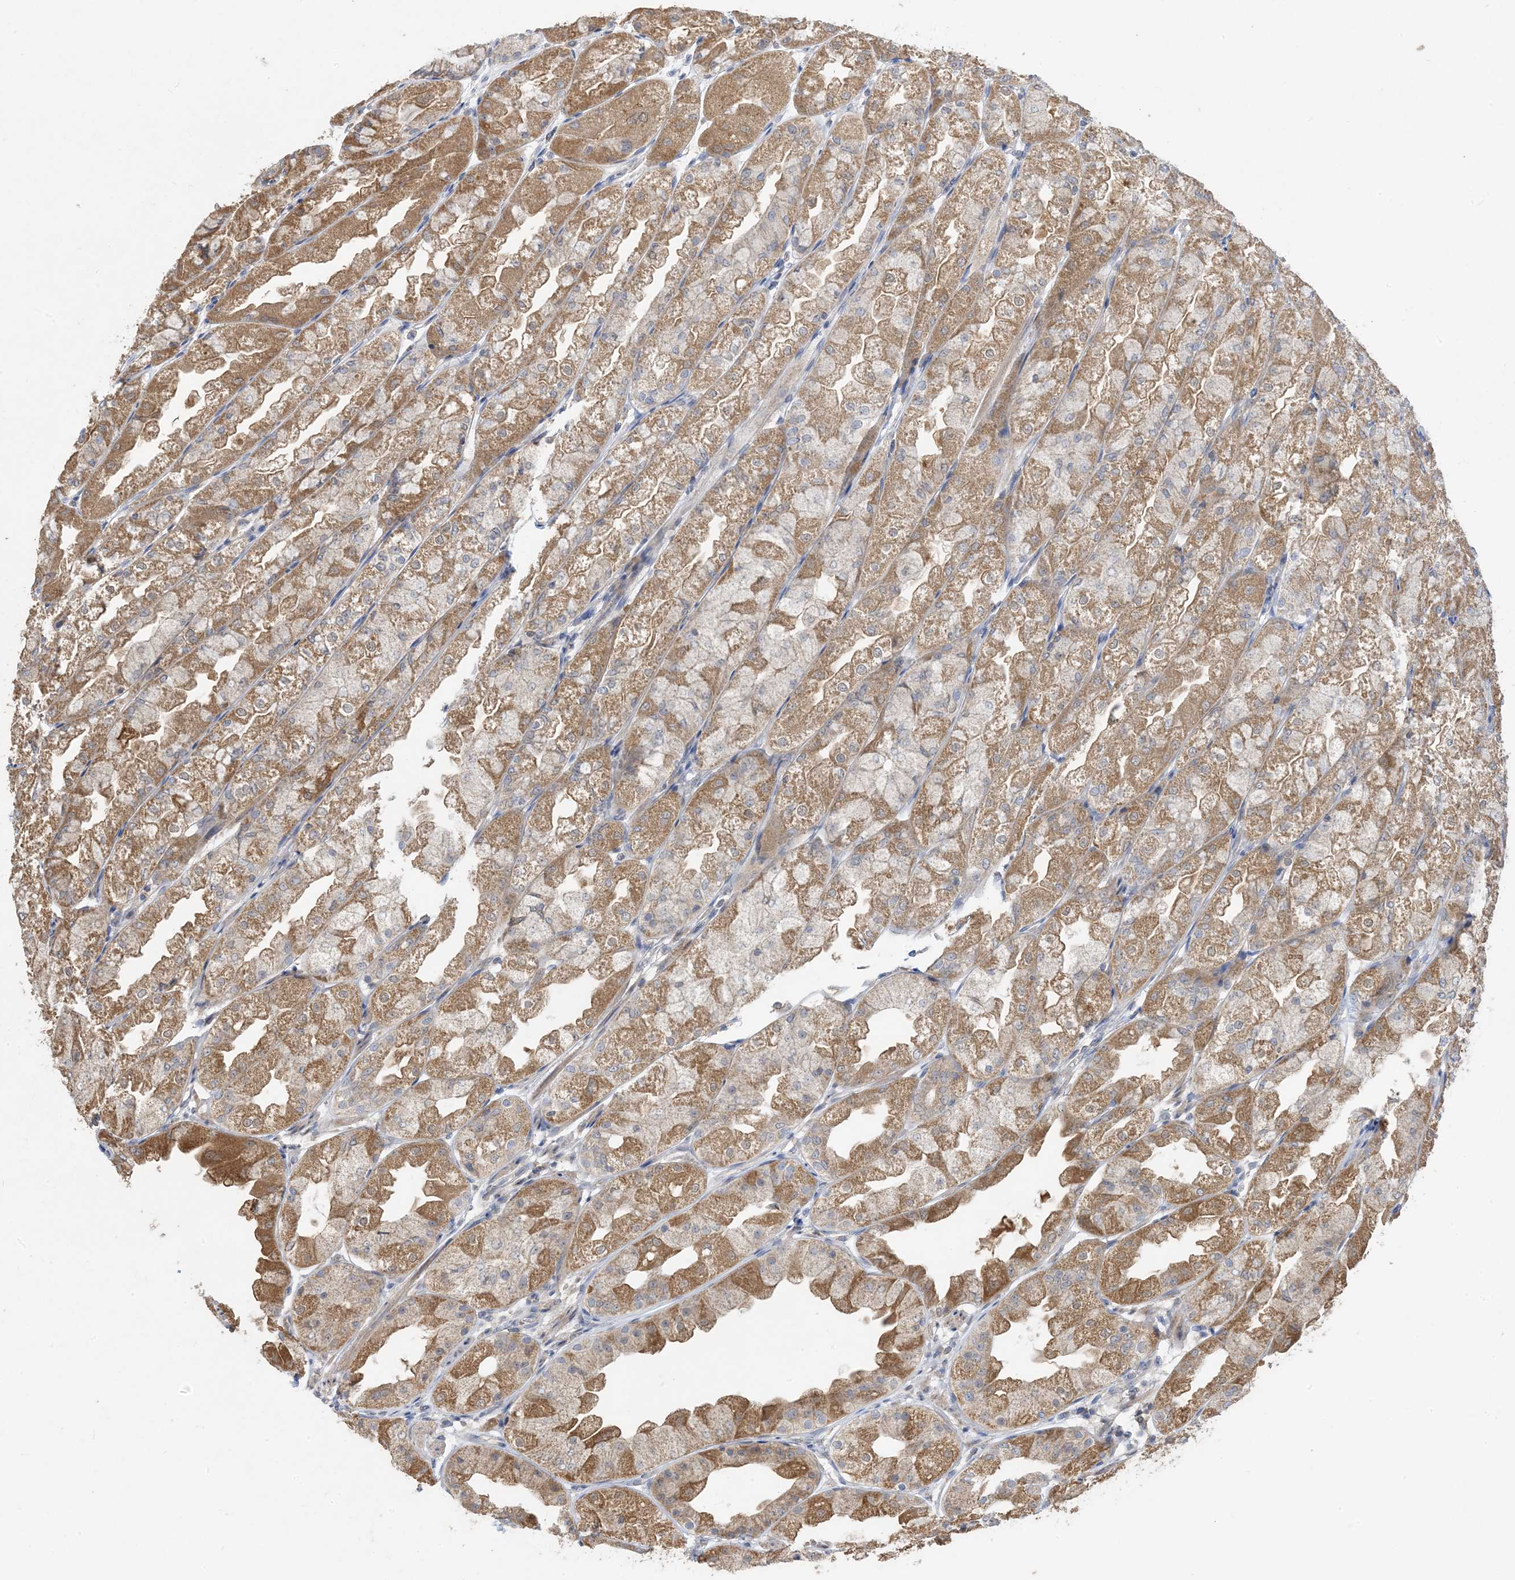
{"staining": {"intensity": "moderate", "quantity": ">75%", "location": "cytoplasmic/membranous"}, "tissue": "stomach", "cell_type": "Glandular cells", "image_type": "normal", "snomed": [{"axis": "morphology", "description": "Normal tissue, NOS"}, {"axis": "topography", "description": "Stomach, upper"}], "caption": "This histopathology image shows immunohistochemistry (IHC) staining of benign stomach, with medium moderate cytoplasmic/membranous staining in about >75% of glandular cells.", "gene": "ECHDC1", "patient": {"sex": "male", "age": 47}}